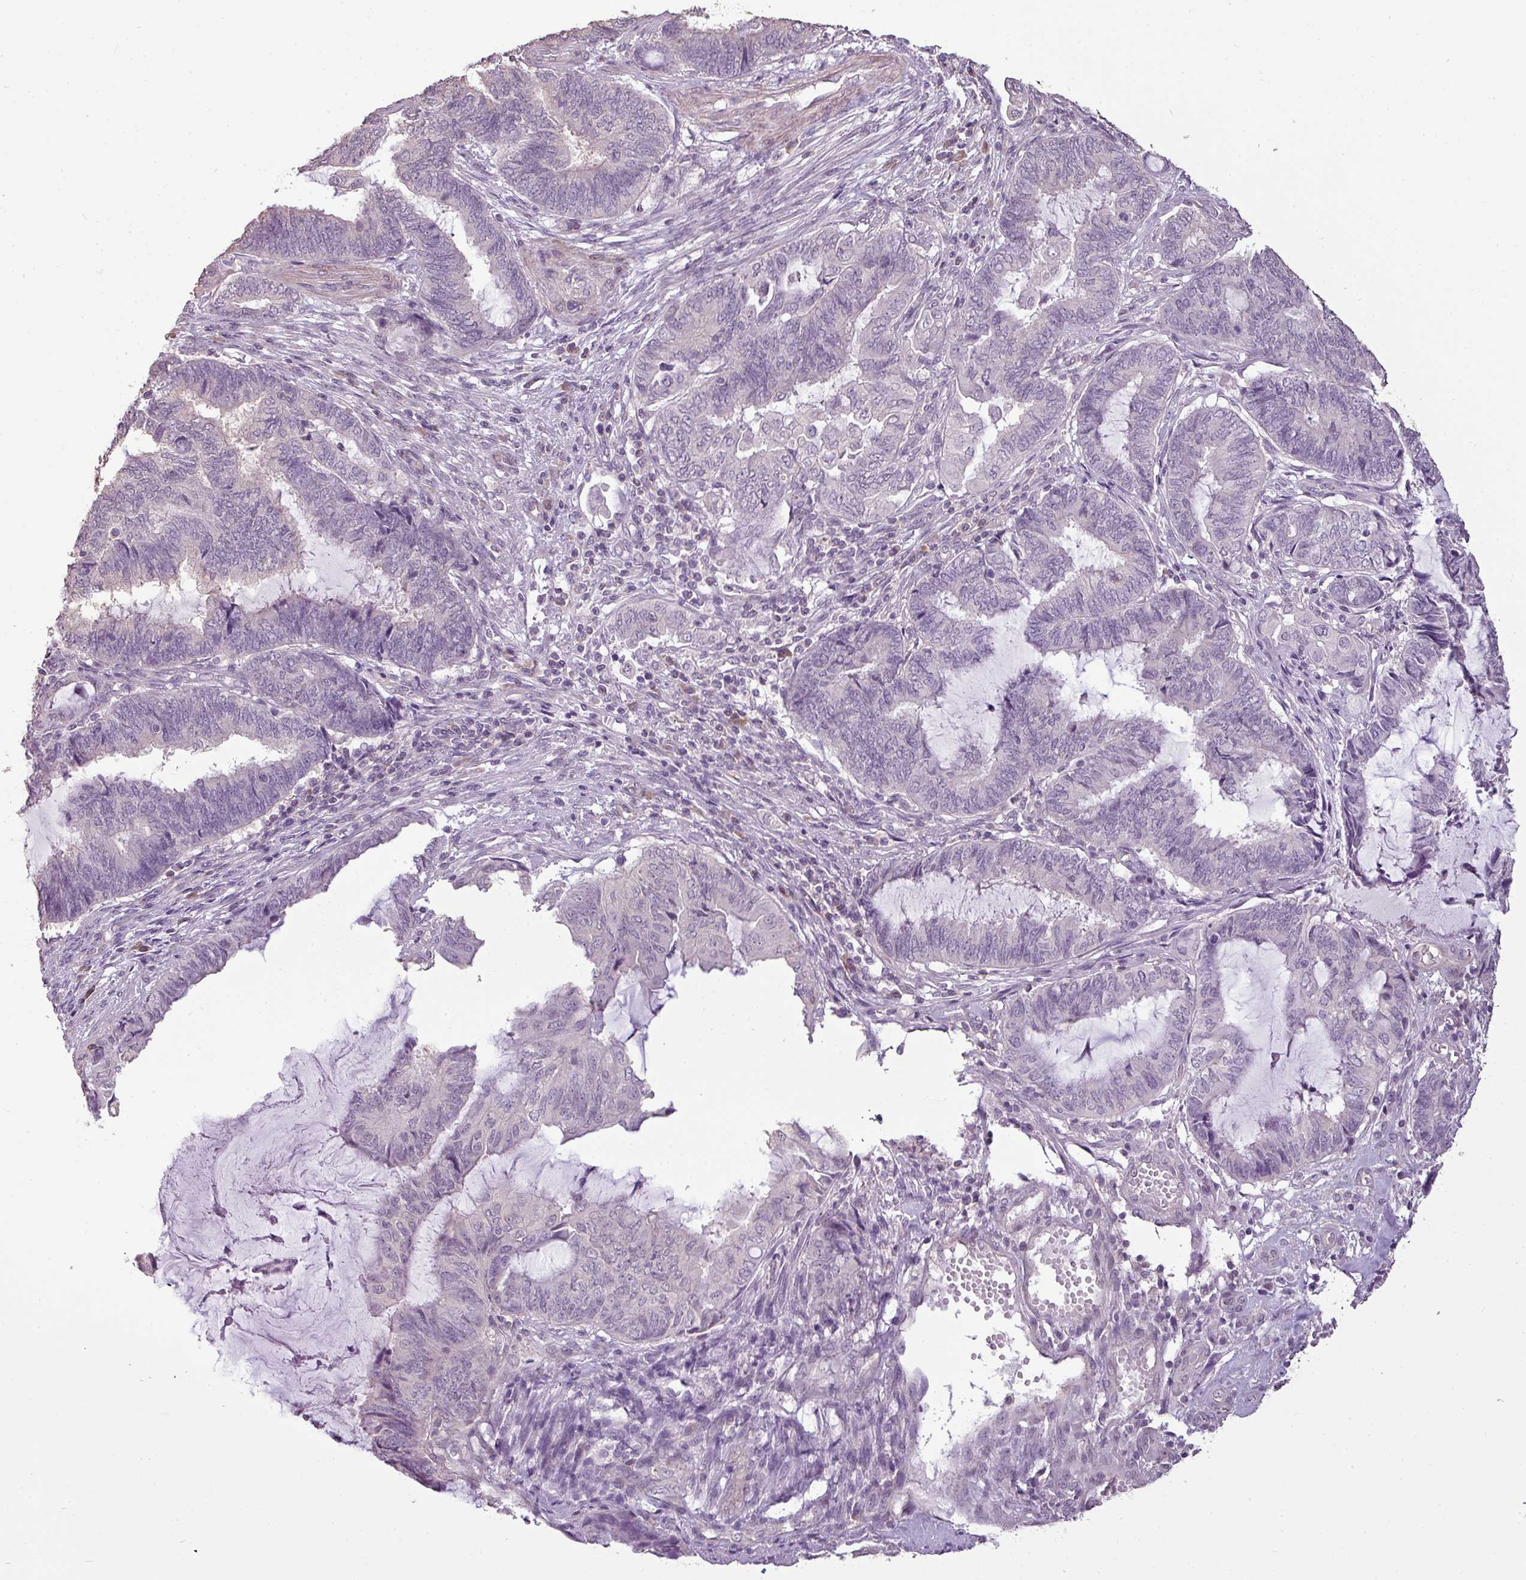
{"staining": {"intensity": "negative", "quantity": "none", "location": "none"}, "tissue": "endometrial cancer", "cell_type": "Tumor cells", "image_type": "cancer", "snomed": [{"axis": "morphology", "description": "Adenocarcinoma, NOS"}, {"axis": "topography", "description": "Uterus"}, {"axis": "topography", "description": "Endometrium"}], "caption": "Immunohistochemistry histopathology image of endometrial adenocarcinoma stained for a protein (brown), which displays no positivity in tumor cells.", "gene": "LY9", "patient": {"sex": "female", "age": 70}}